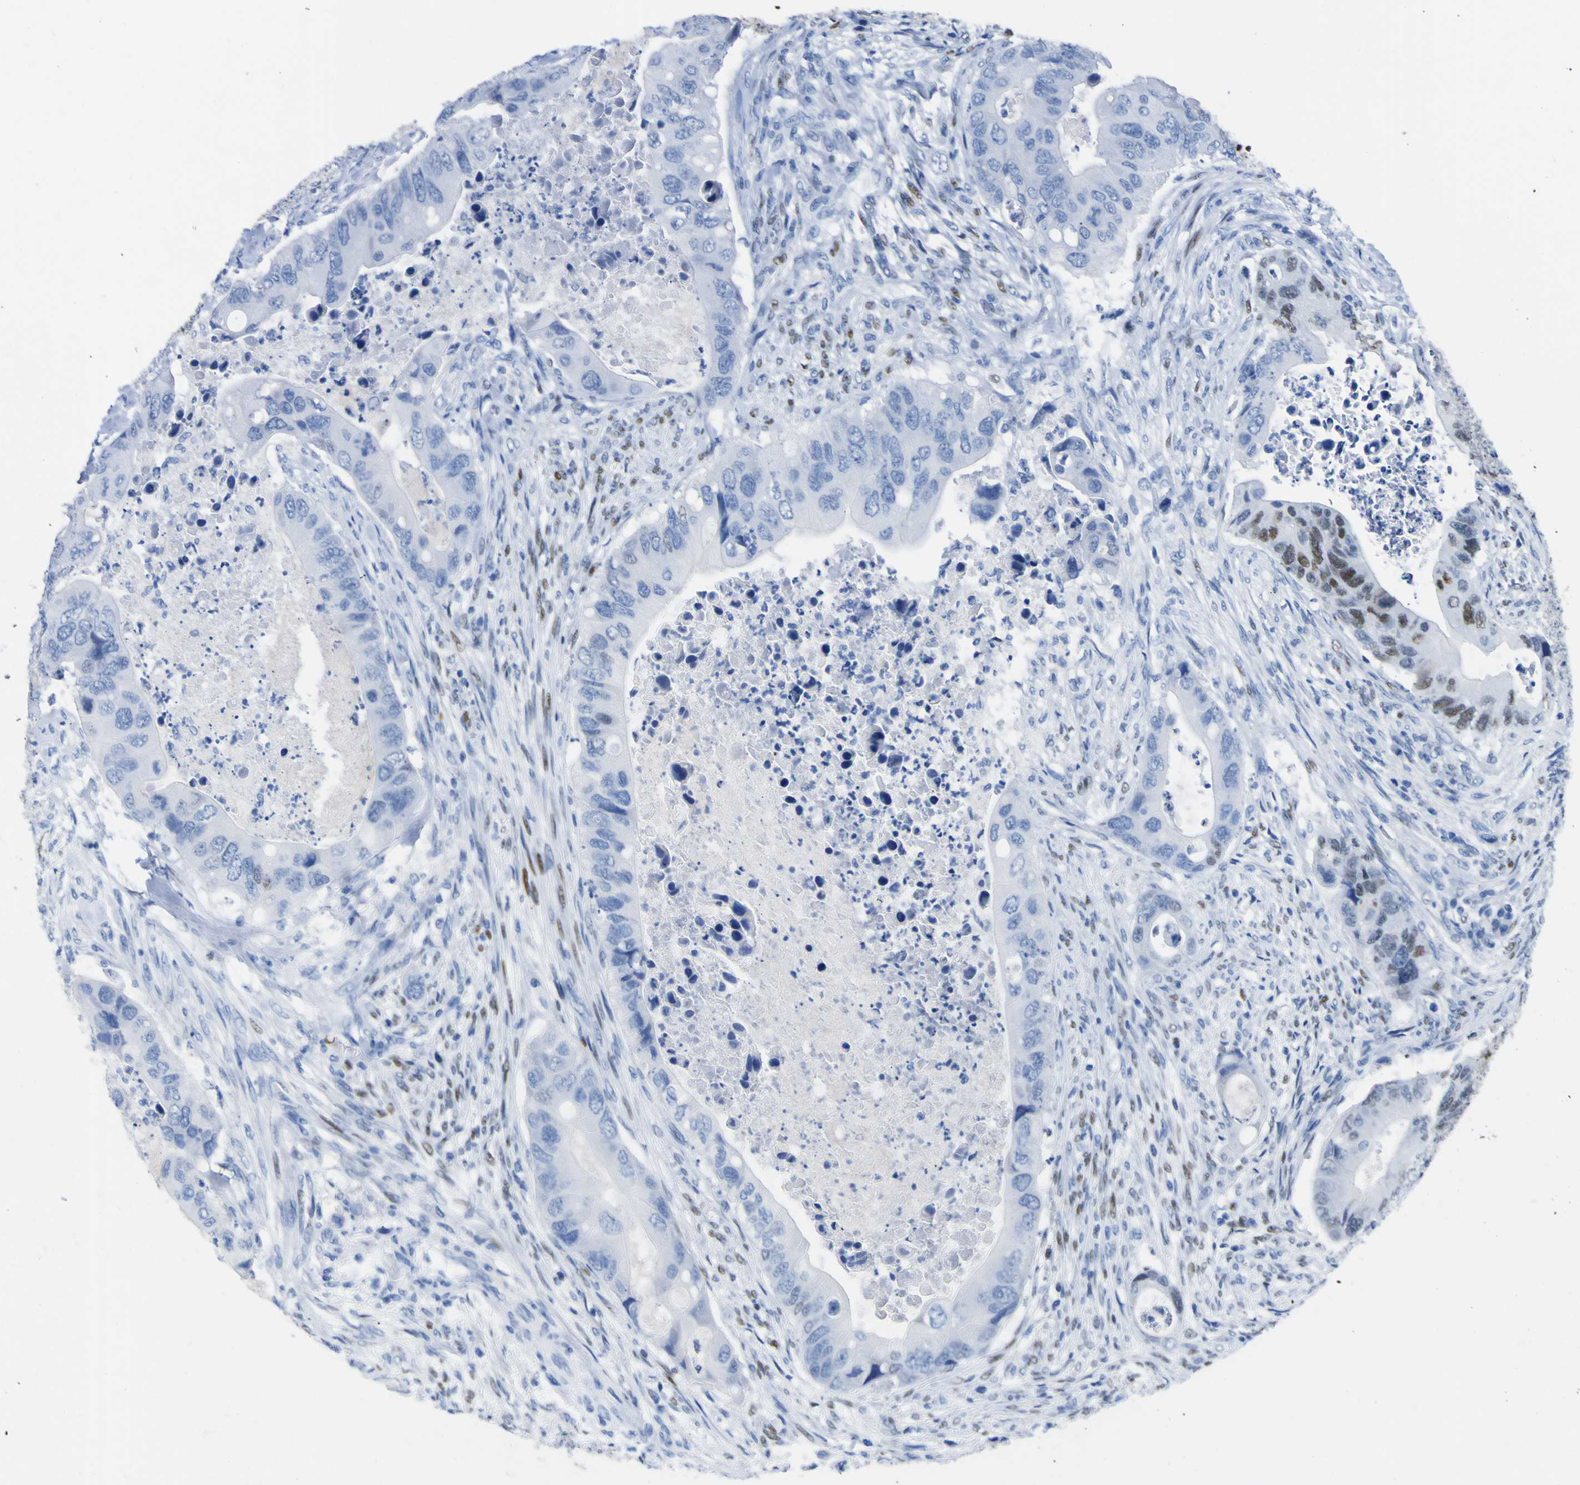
{"staining": {"intensity": "moderate", "quantity": "<25%", "location": "nuclear"}, "tissue": "colorectal cancer", "cell_type": "Tumor cells", "image_type": "cancer", "snomed": [{"axis": "morphology", "description": "Adenocarcinoma, NOS"}, {"axis": "topography", "description": "Rectum"}], "caption": "An image showing moderate nuclear positivity in about <25% of tumor cells in colorectal cancer (adenocarcinoma), as visualized by brown immunohistochemical staining.", "gene": "DACH1", "patient": {"sex": "female", "age": 57}}